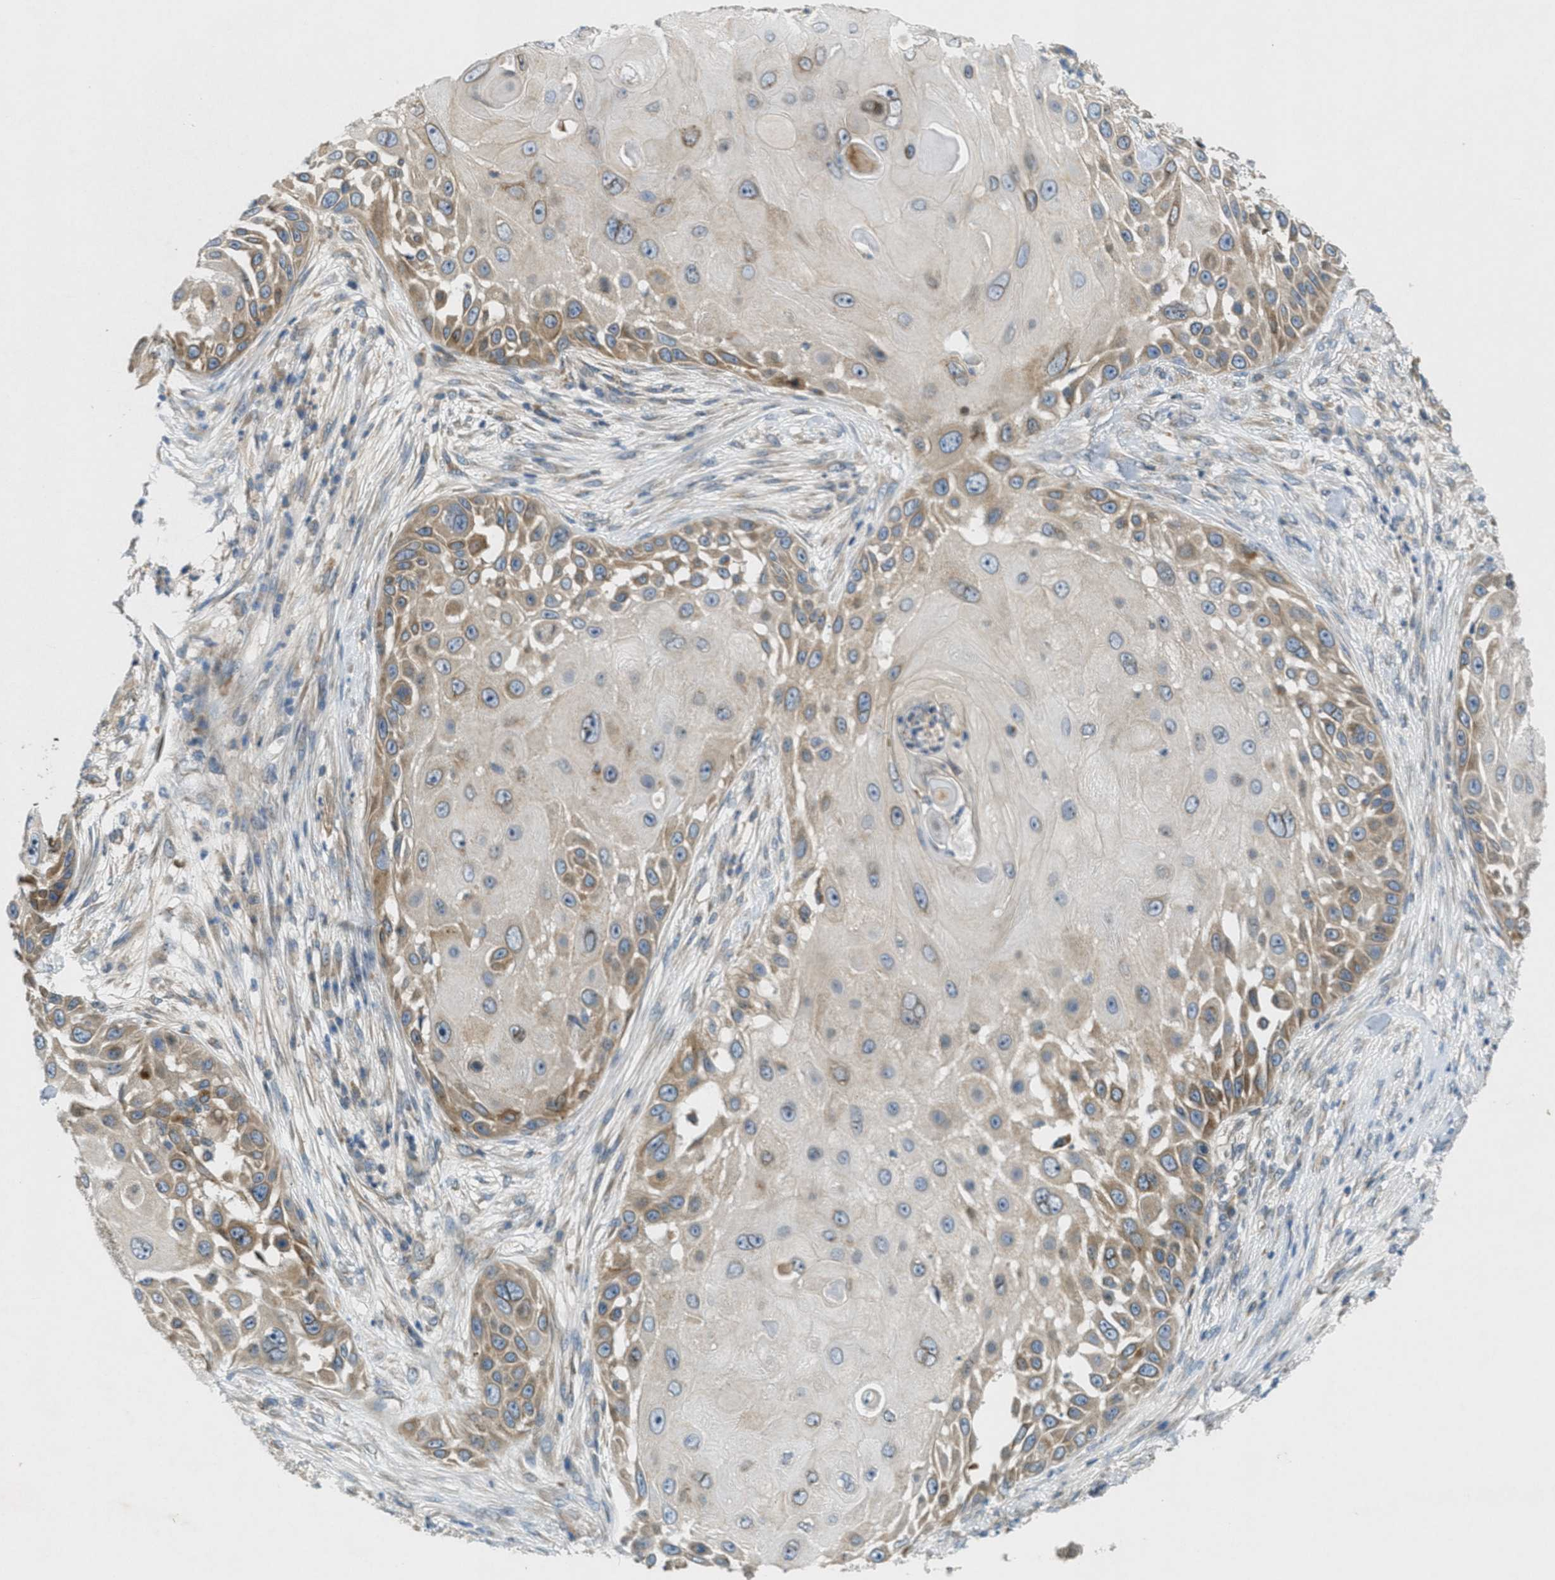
{"staining": {"intensity": "moderate", "quantity": "25%-75%", "location": "cytoplasmic/membranous,nuclear"}, "tissue": "skin cancer", "cell_type": "Tumor cells", "image_type": "cancer", "snomed": [{"axis": "morphology", "description": "Squamous cell carcinoma, NOS"}, {"axis": "topography", "description": "Skin"}], "caption": "An image showing moderate cytoplasmic/membranous and nuclear staining in approximately 25%-75% of tumor cells in skin cancer (squamous cell carcinoma), as visualized by brown immunohistochemical staining.", "gene": "SIGMAR1", "patient": {"sex": "female", "age": 44}}